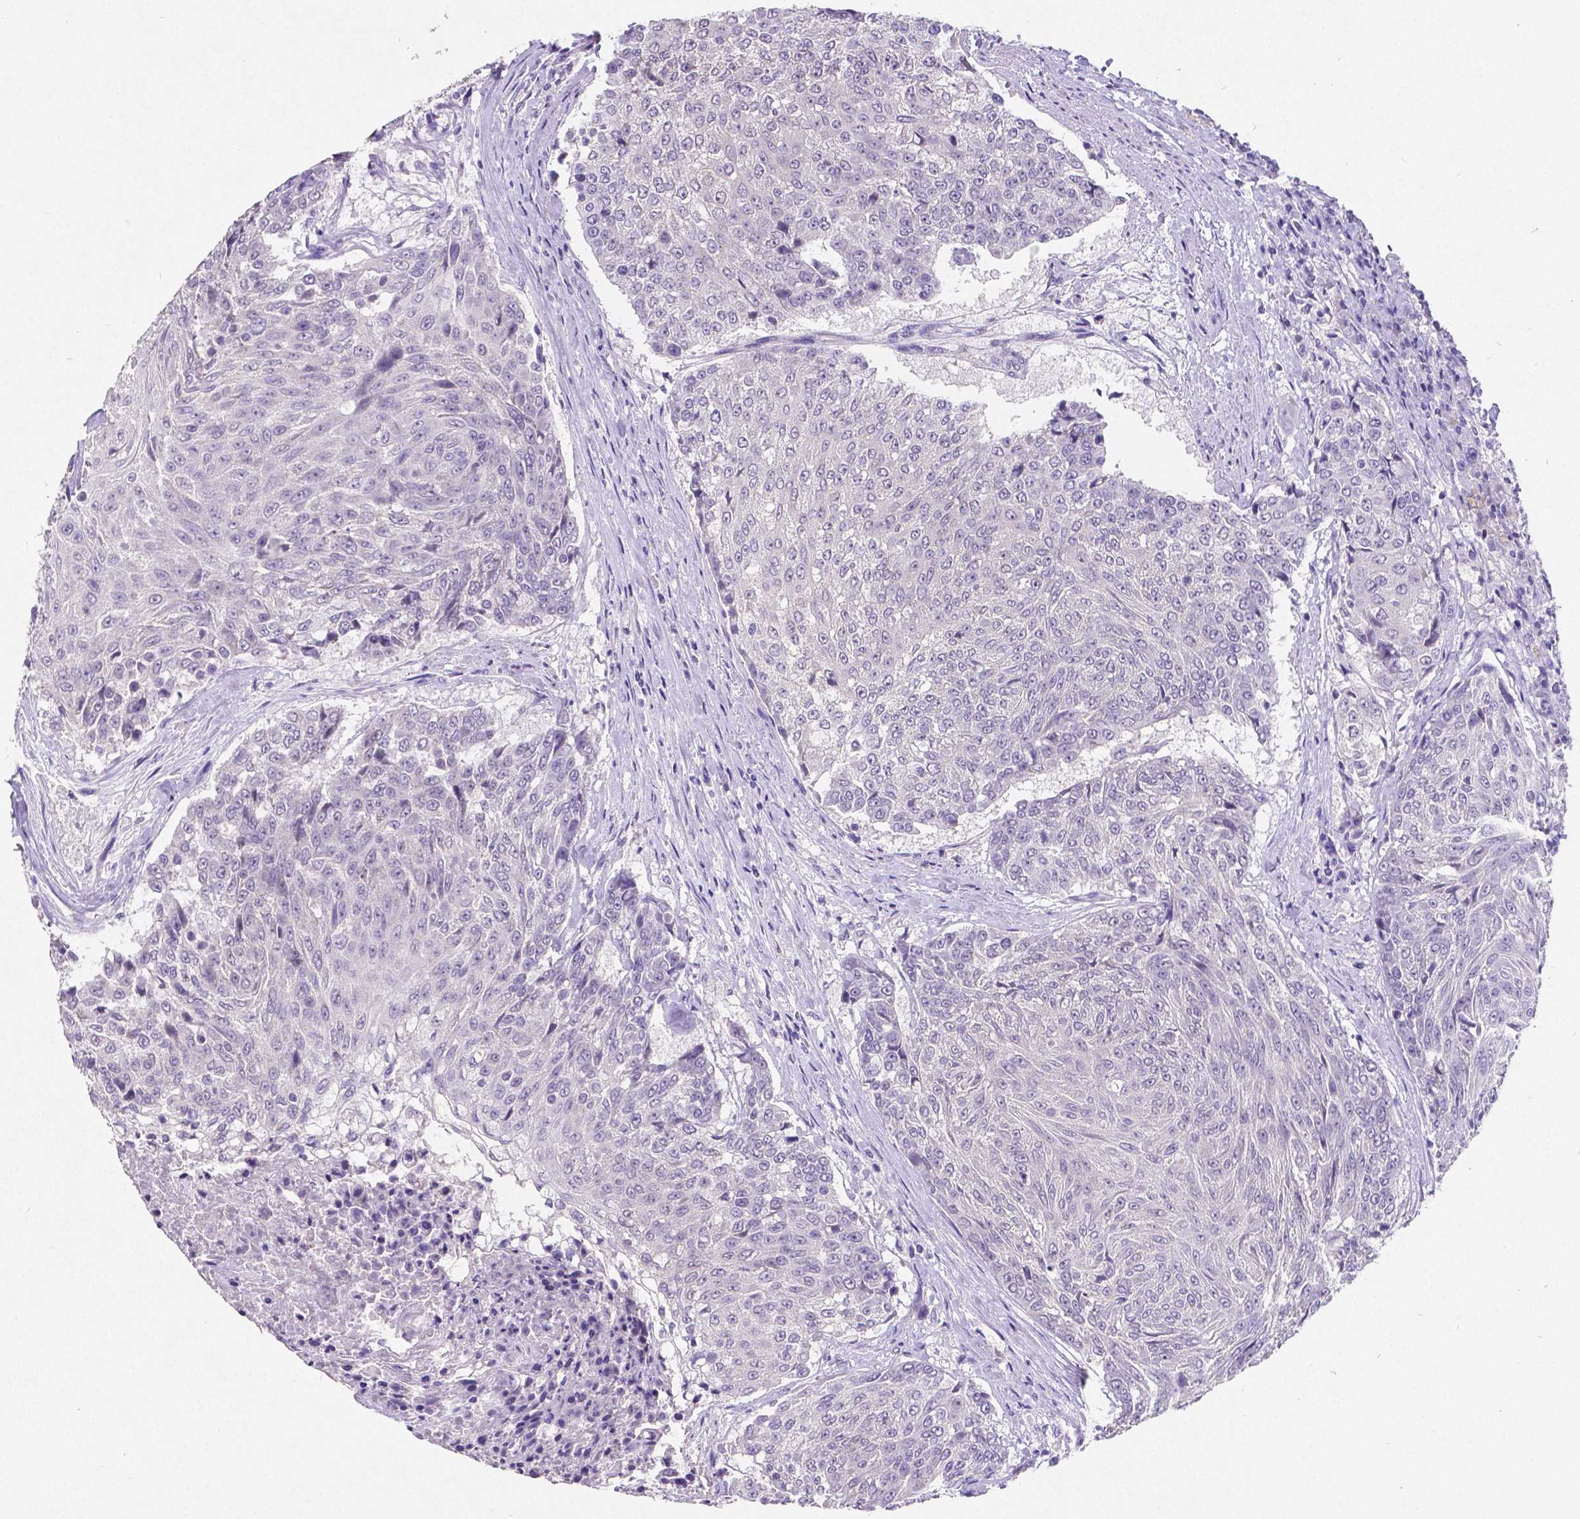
{"staining": {"intensity": "negative", "quantity": "none", "location": "none"}, "tissue": "urothelial cancer", "cell_type": "Tumor cells", "image_type": "cancer", "snomed": [{"axis": "morphology", "description": "Urothelial carcinoma, High grade"}, {"axis": "topography", "description": "Urinary bladder"}], "caption": "Immunohistochemical staining of human urothelial carcinoma (high-grade) exhibits no significant staining in tumor cells.", "gene": "SATB2", "patient": {"sex": "female", "age": 63}}